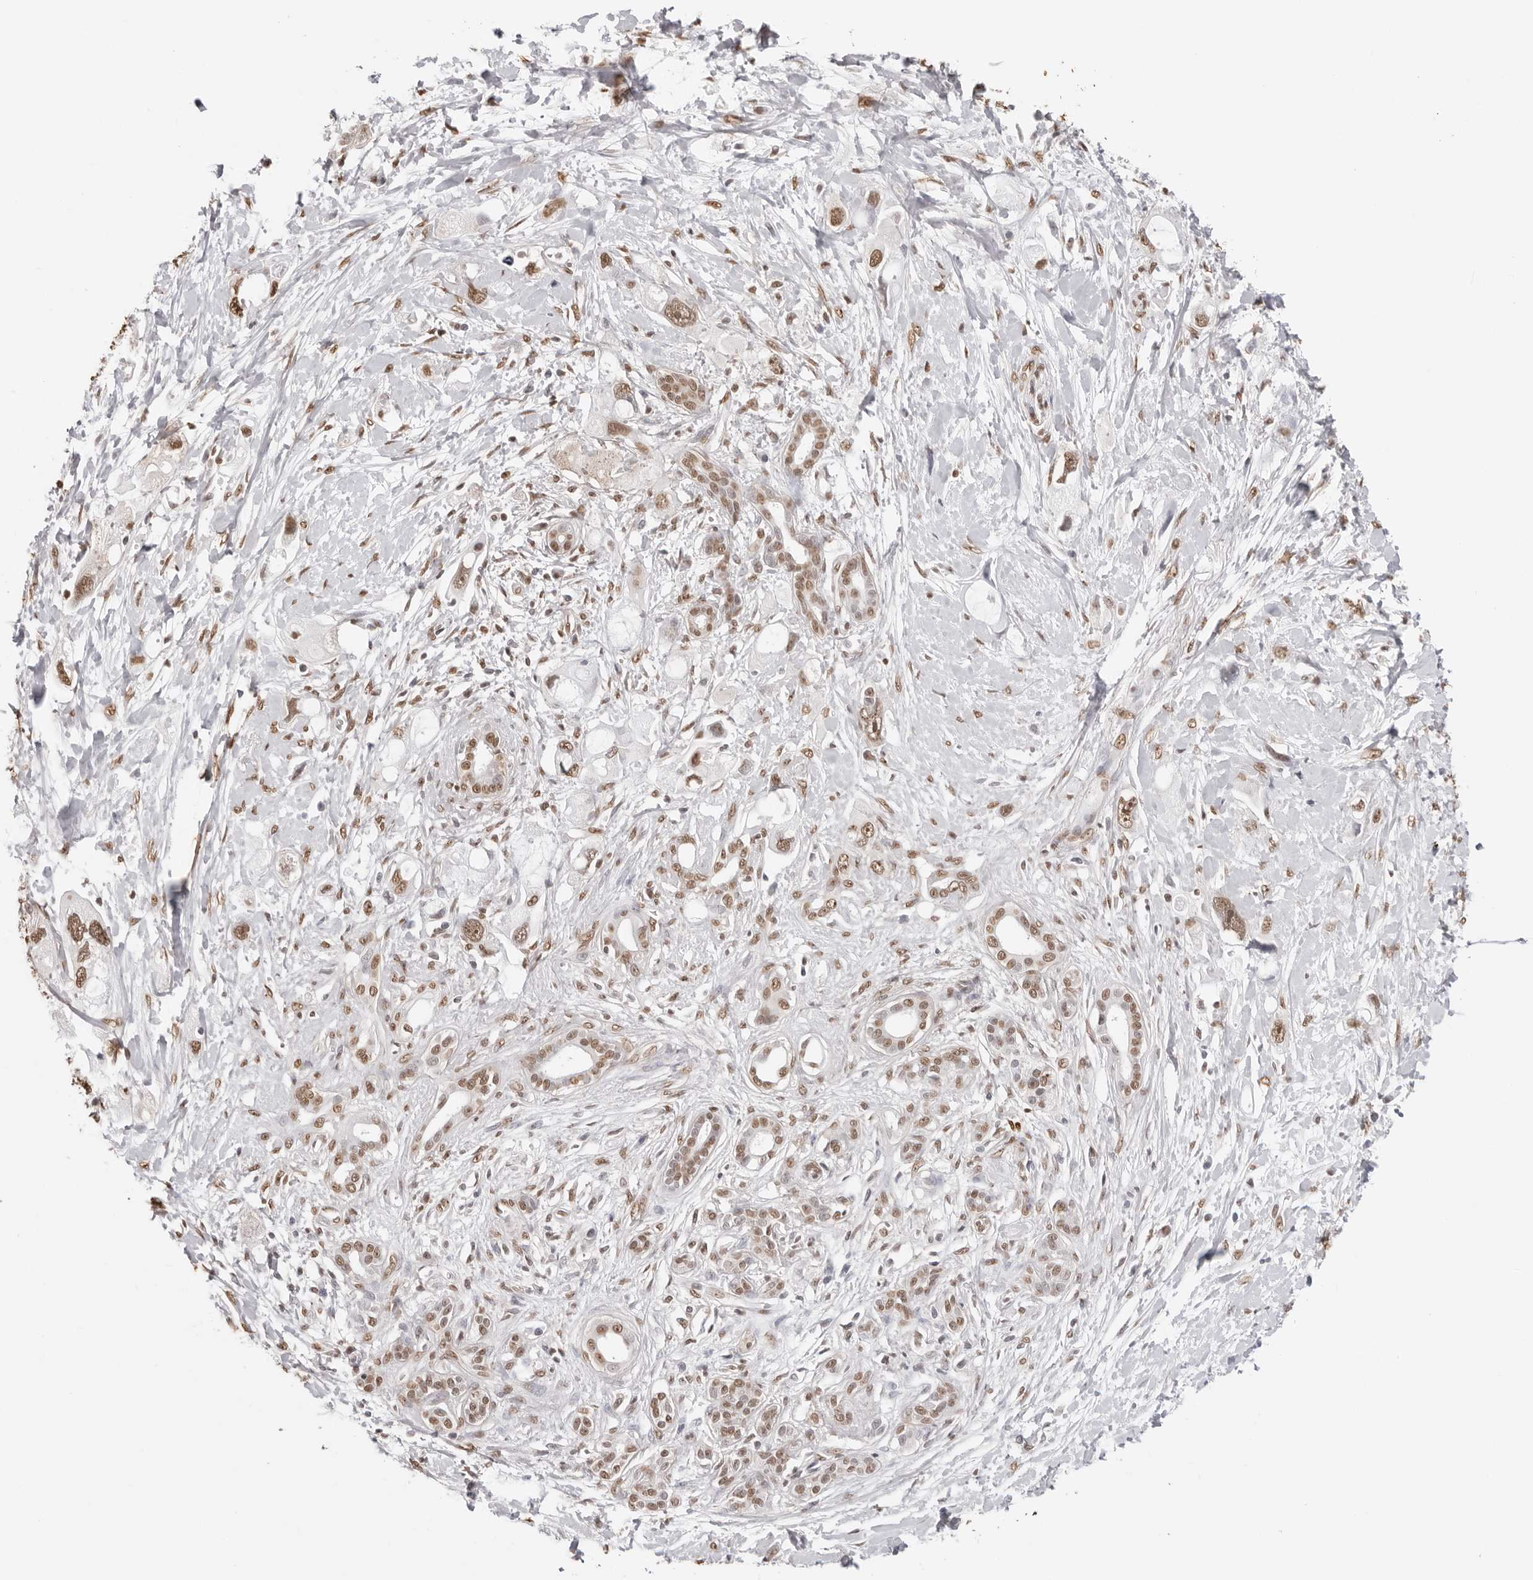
{"staining": {"intensity": "moderate", "quantity": ">75%", "location": "nuclear"}, "tissue": "pancreatic cancer", "cell_type": "Tumor cells", "image_type": "cancer", "snomed": [{"axis": "morphology", "description": "Adenocarcinoma, NOS"}, {"axis": "topography", "description": "Pancreas"}], "caption": "Immunohistochemical staining of pancreatic adenocarcinoma reveals moderate nuclear protein positivity in approximately >75% of tumor cells. (DAB IHC with brightfield microscopy, high magnification).", "gene": "OLIG3", "patient": {"sex": "female", "age": 56}}